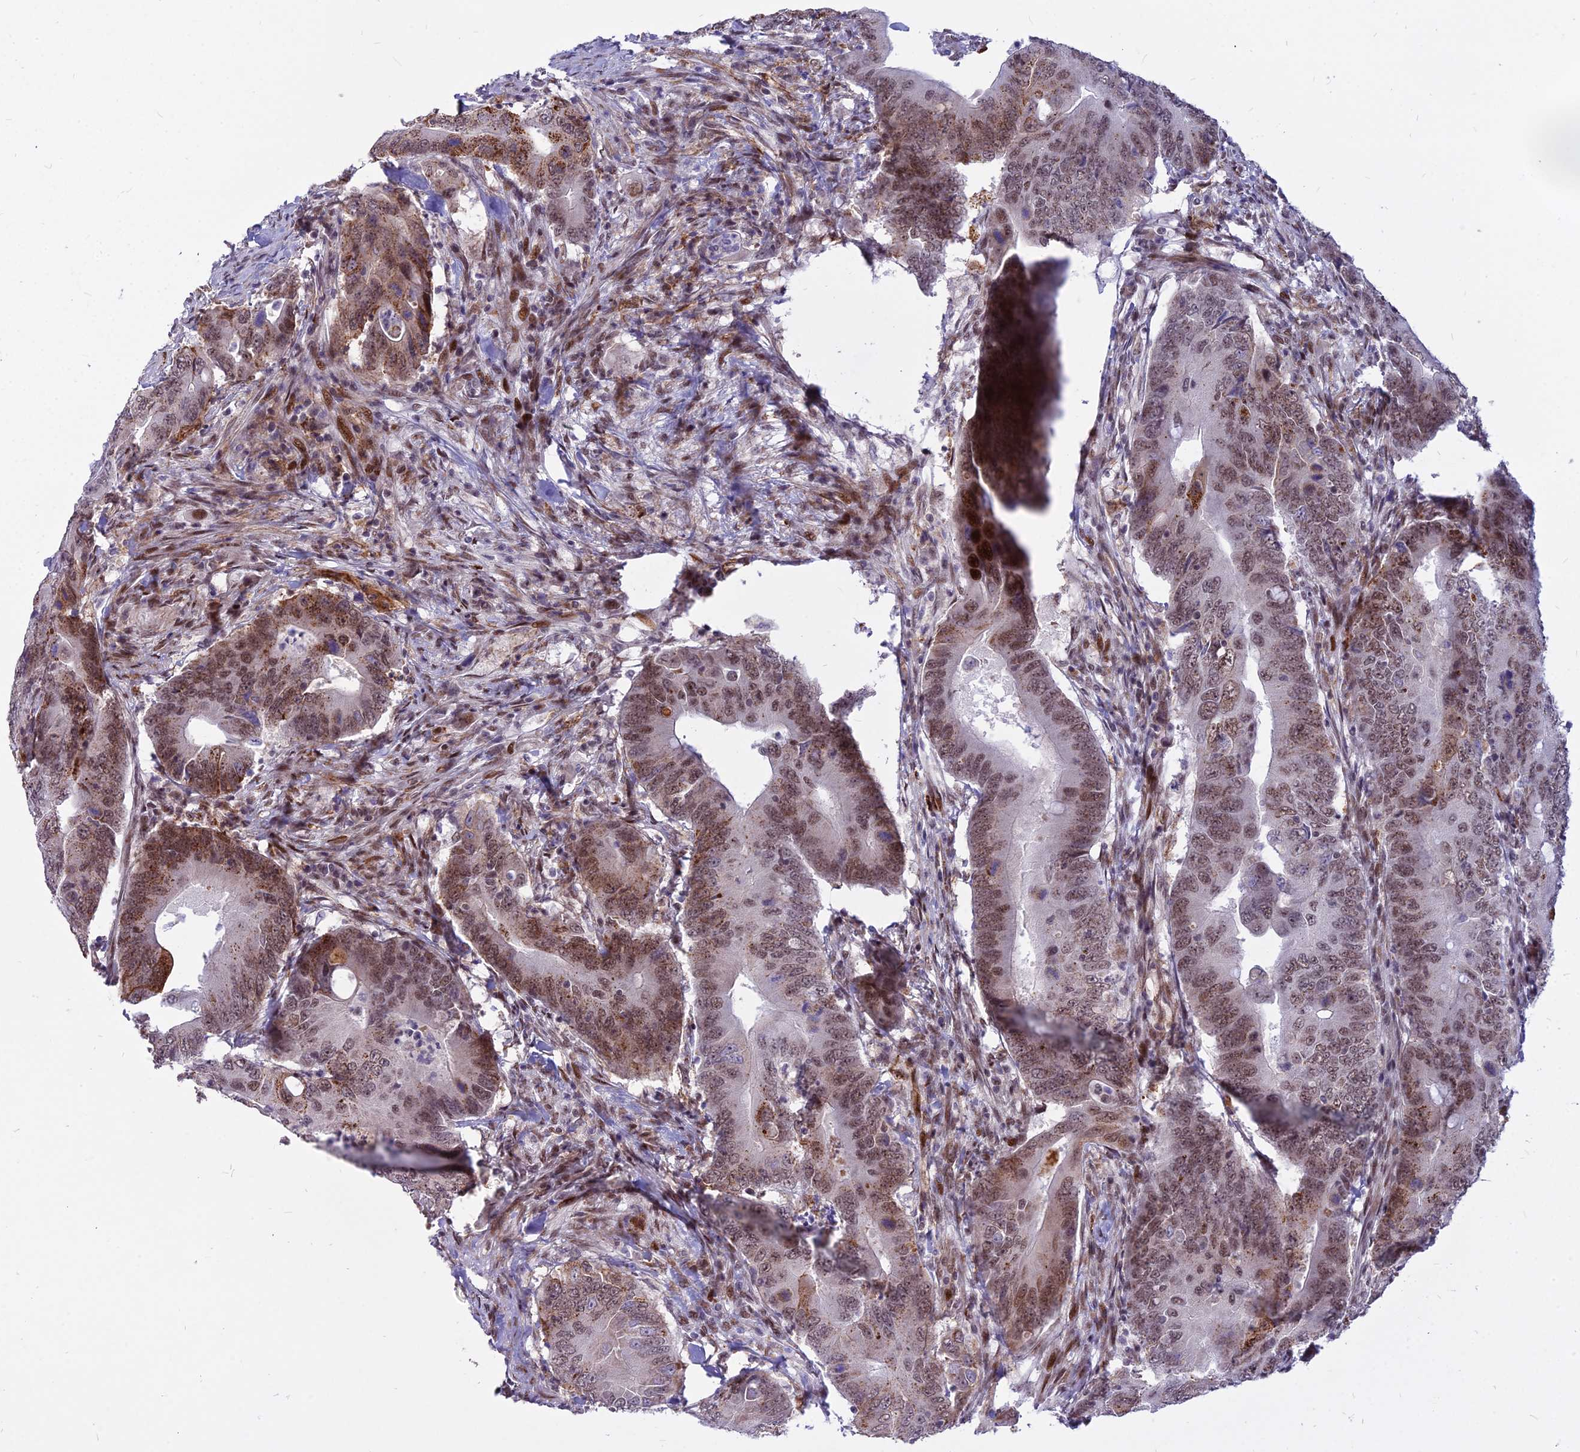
{"staining": {"intensity": "moderate", "quantity": ">75%", "location": "cytoplasmic/membranous,nuclear"}, "tissue": "colorectal cancer", "cell_type": "Tumor cells", "image_type": "cancer", "snomed": [{"axis": "morphology", "description": "Adenocarcinoma, NOS"}, {"axis": "topography", "description": "Colon"}], "caption": "This histopathology image demonstrates IHC staining of colorectal cancer, with medium moderate cytoplasmic/membranous and nuclear expression in approximately >75% of tumor cells.", "gene": "ALG10", "patient": {"sex": "male", "age": 71}}